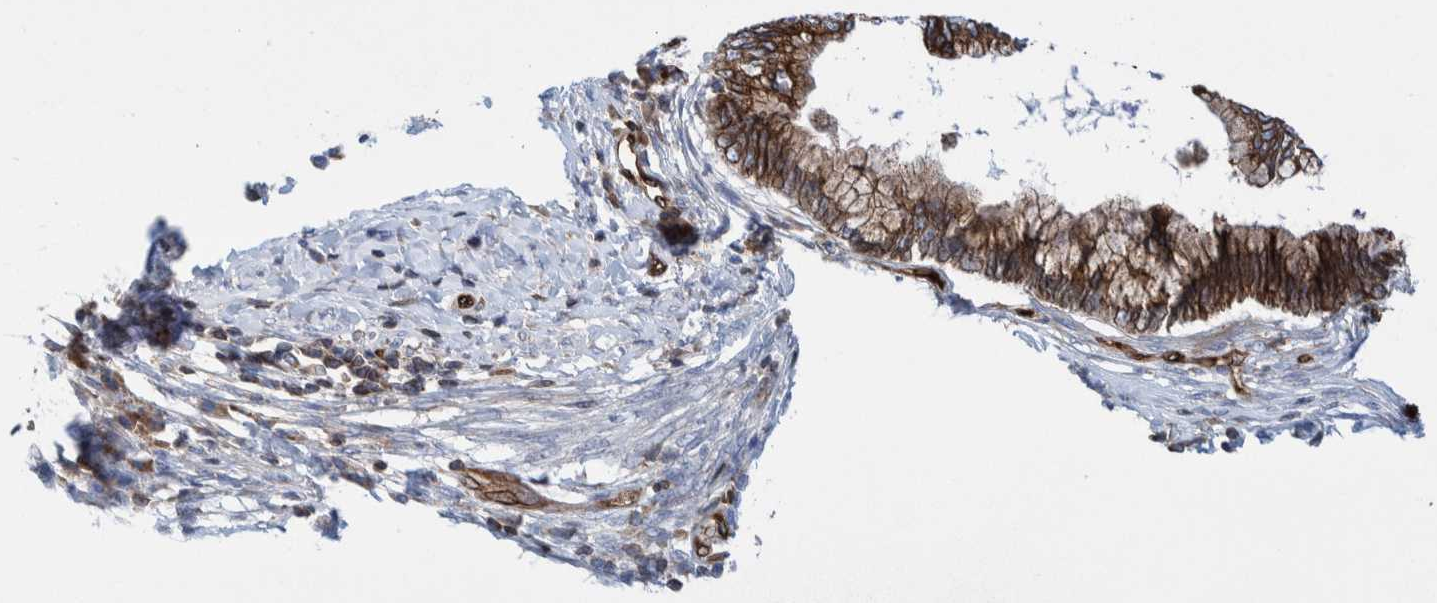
{"staining": {"intensity": "moderate", "quantity": ">75%", "location": "cytoplasmic/membranous"}, "tissue": "cervical cancer", "cell_type": "Tumor cells", "image_type": "cancer", "snomed": [{"axis": "morphology", "description": "Adenocarcinoma, NOS"}, {"axis": "topography", "description": "Cervix"}], "caption": "Immunohistochemical staining of human cervical adenocarcinoma reveals moderate cytoplasmic/membranous protein staining in approximately >75% of tumor cells.", "gene": "THEM6", "patient": {"sex": "female", "age": 44}}